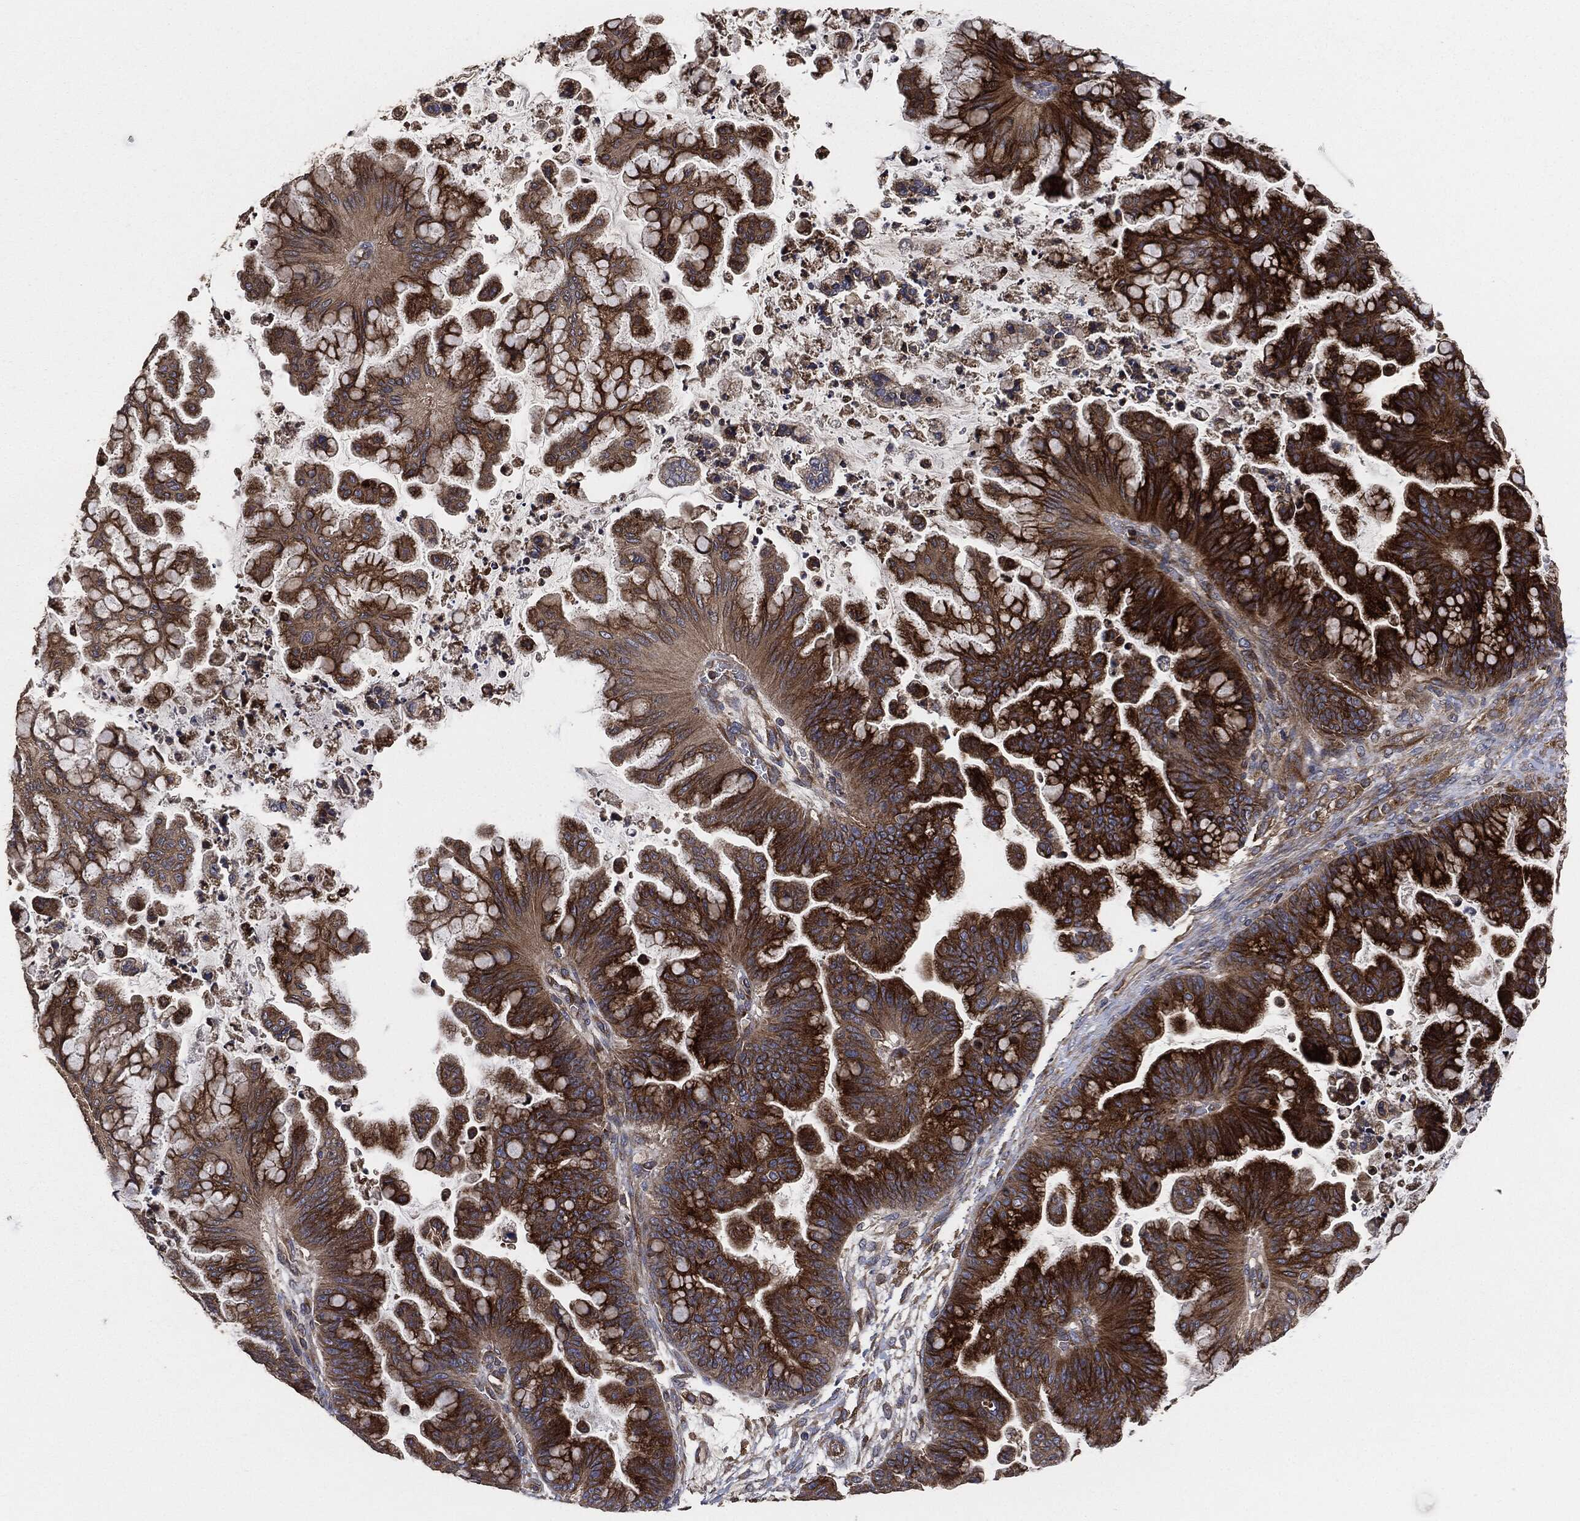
{"staining": {"intensity": "strong", "quantity": ">75%", "location": "cytoplasmic/membranous"}, "tissue": "ovarian cancer", "cell_type": "Tumor cells", "image_type": "cancer", "snomed": [{"axis": "morphology", "description": "Cystadenocarcinoma, mucinous, NOS"}, {"axis": "topography", "description": "Ovary"}], "caption": "Immunohistochemistry image of human ovarian cancer (mucinous cystadenocarcinoma) stained for a protein (brown), which displays high levels of strong cytoplasmic/membranous positivity in approximately >75% of tumor cells.", "gene": "STK3", "patient": {"sex": "female", "age": 67}}